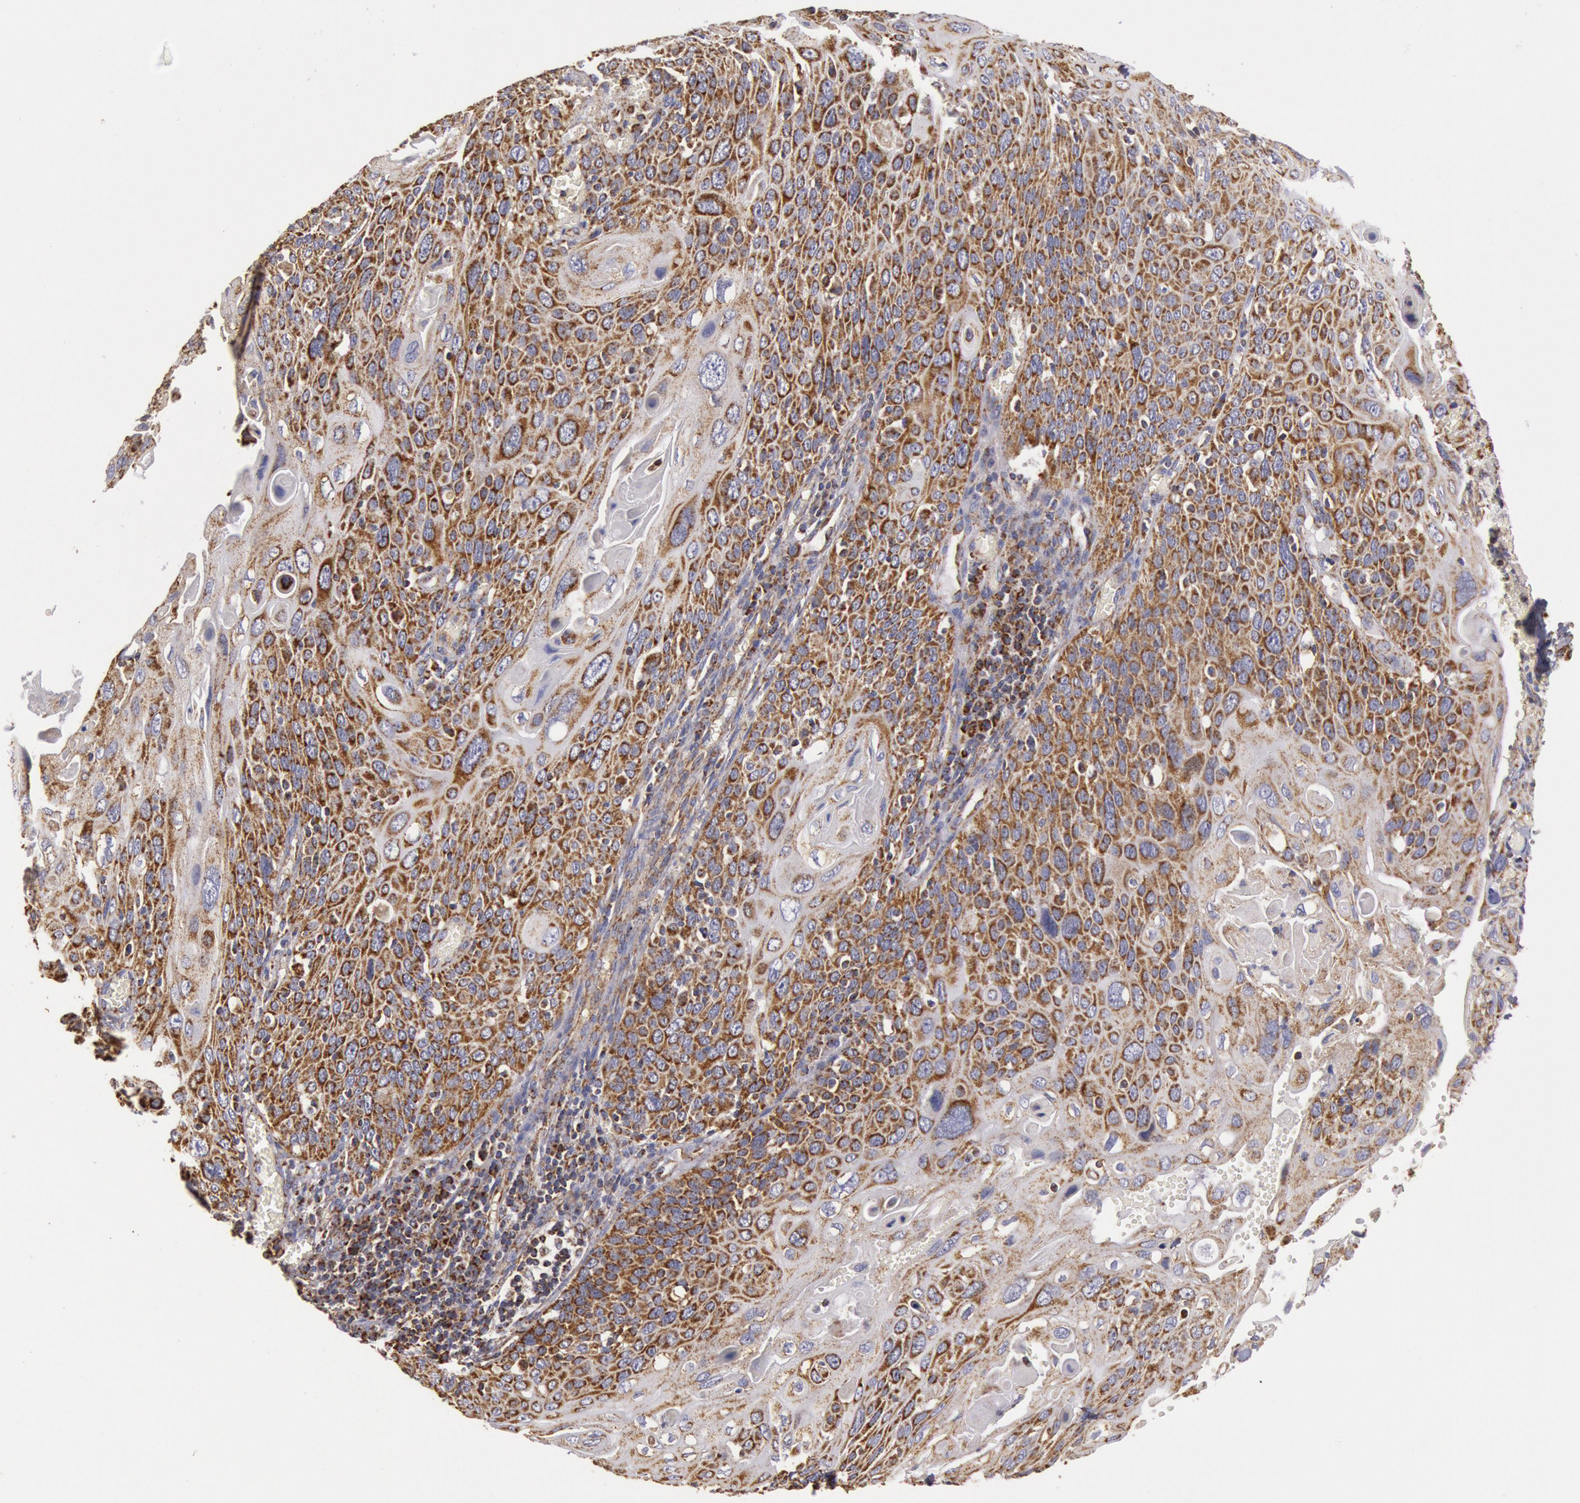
{"staining": {"intensity": "strong", "quantity": ">75%", "location": "cytoplasmic/membranous"}, "tissue": "cervical cancer", "cell_type": "Tumor cells", "image_type": "cancer", "snomed": [{"axis": "morphology", "description": "Squamous cell carcinoma, NOS"}, {"axis": "topography", "description": "Cervix"}], "caption": "Protein staining by IHC exhibits strong cytoplasmic/membranous positivity in approximately >75% of tumor cells in cervical squamous cell carcinoma.", "gene": "CYC1", "patient": {"sex": "female", "age": 54}}